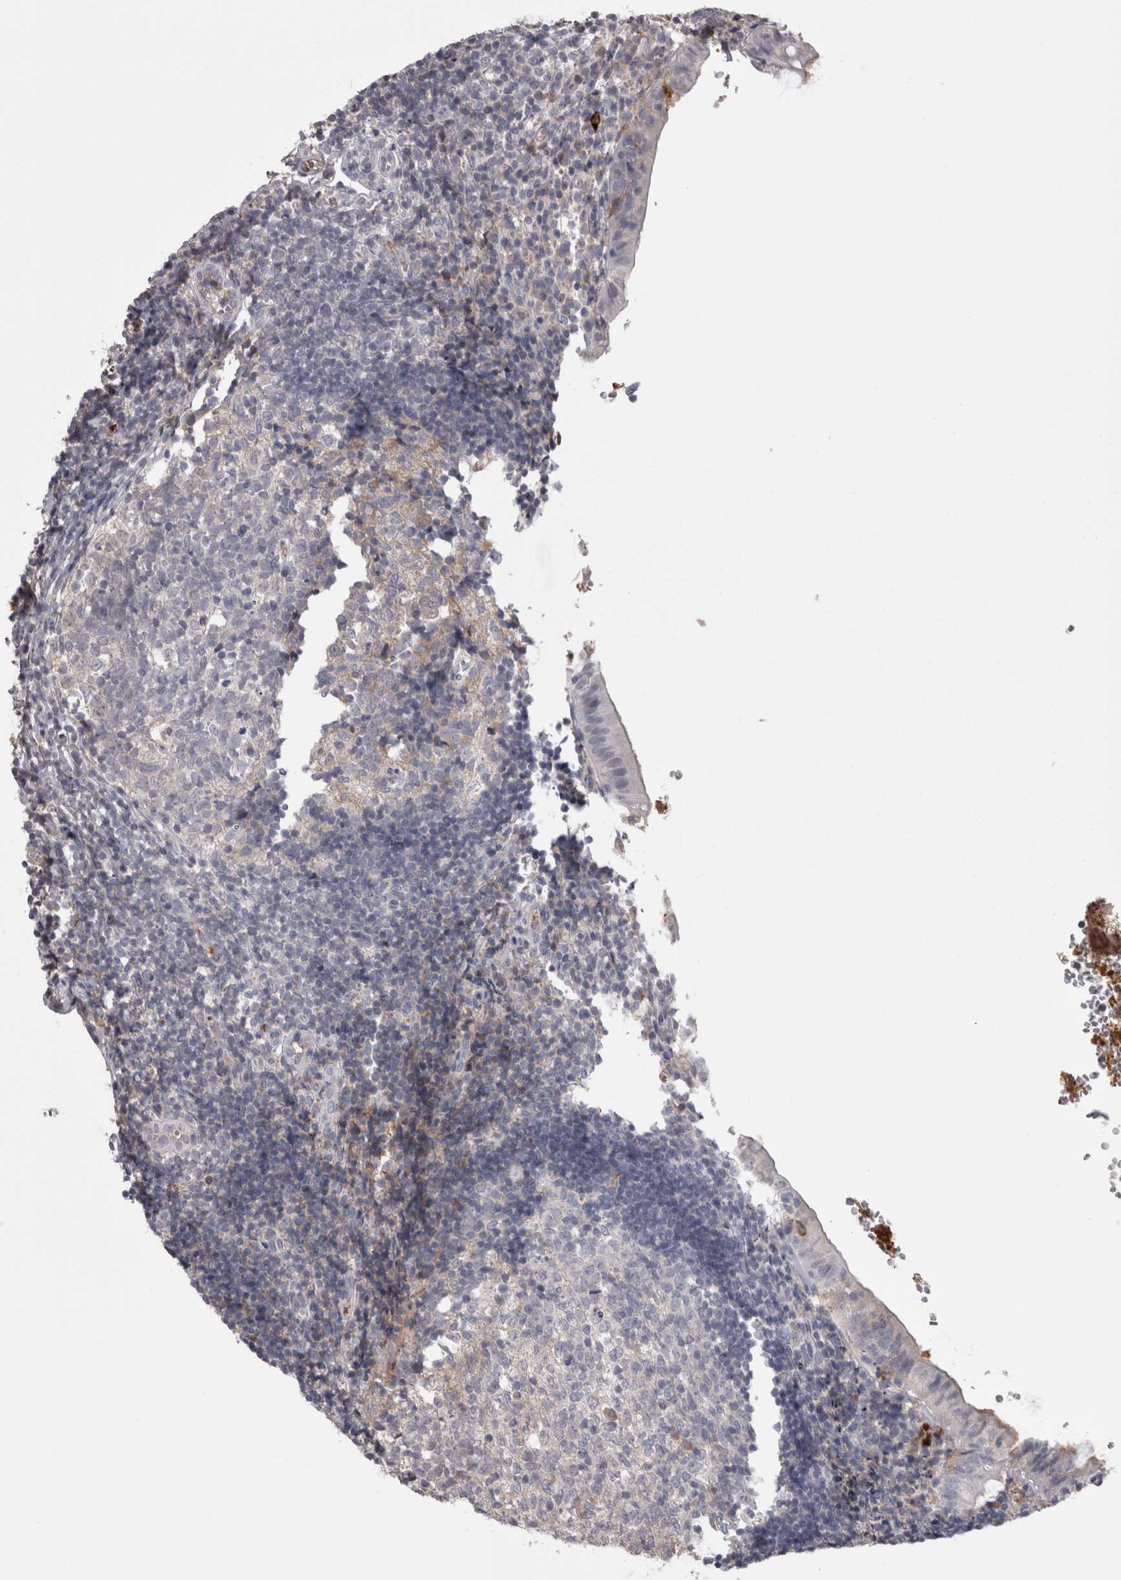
{"staining": {"intensity": "weak", "quantity": "<25%", "location": "cytoplasmic/membranous"}, "tissue": "appendix", "cell_type": "Glandular cells", "image_type": "normal", "snomed": [{"axis": "morphology", "description": "Normal tissue, NOS"}, {"axis": "topography", "description": "Appendix"}], "caption": "This is an IHC photomicrograph of benign appendix. There is no expression in glandular cells.", "gene": "SAA4", "patient": {"sex": "male", "age": 8}}